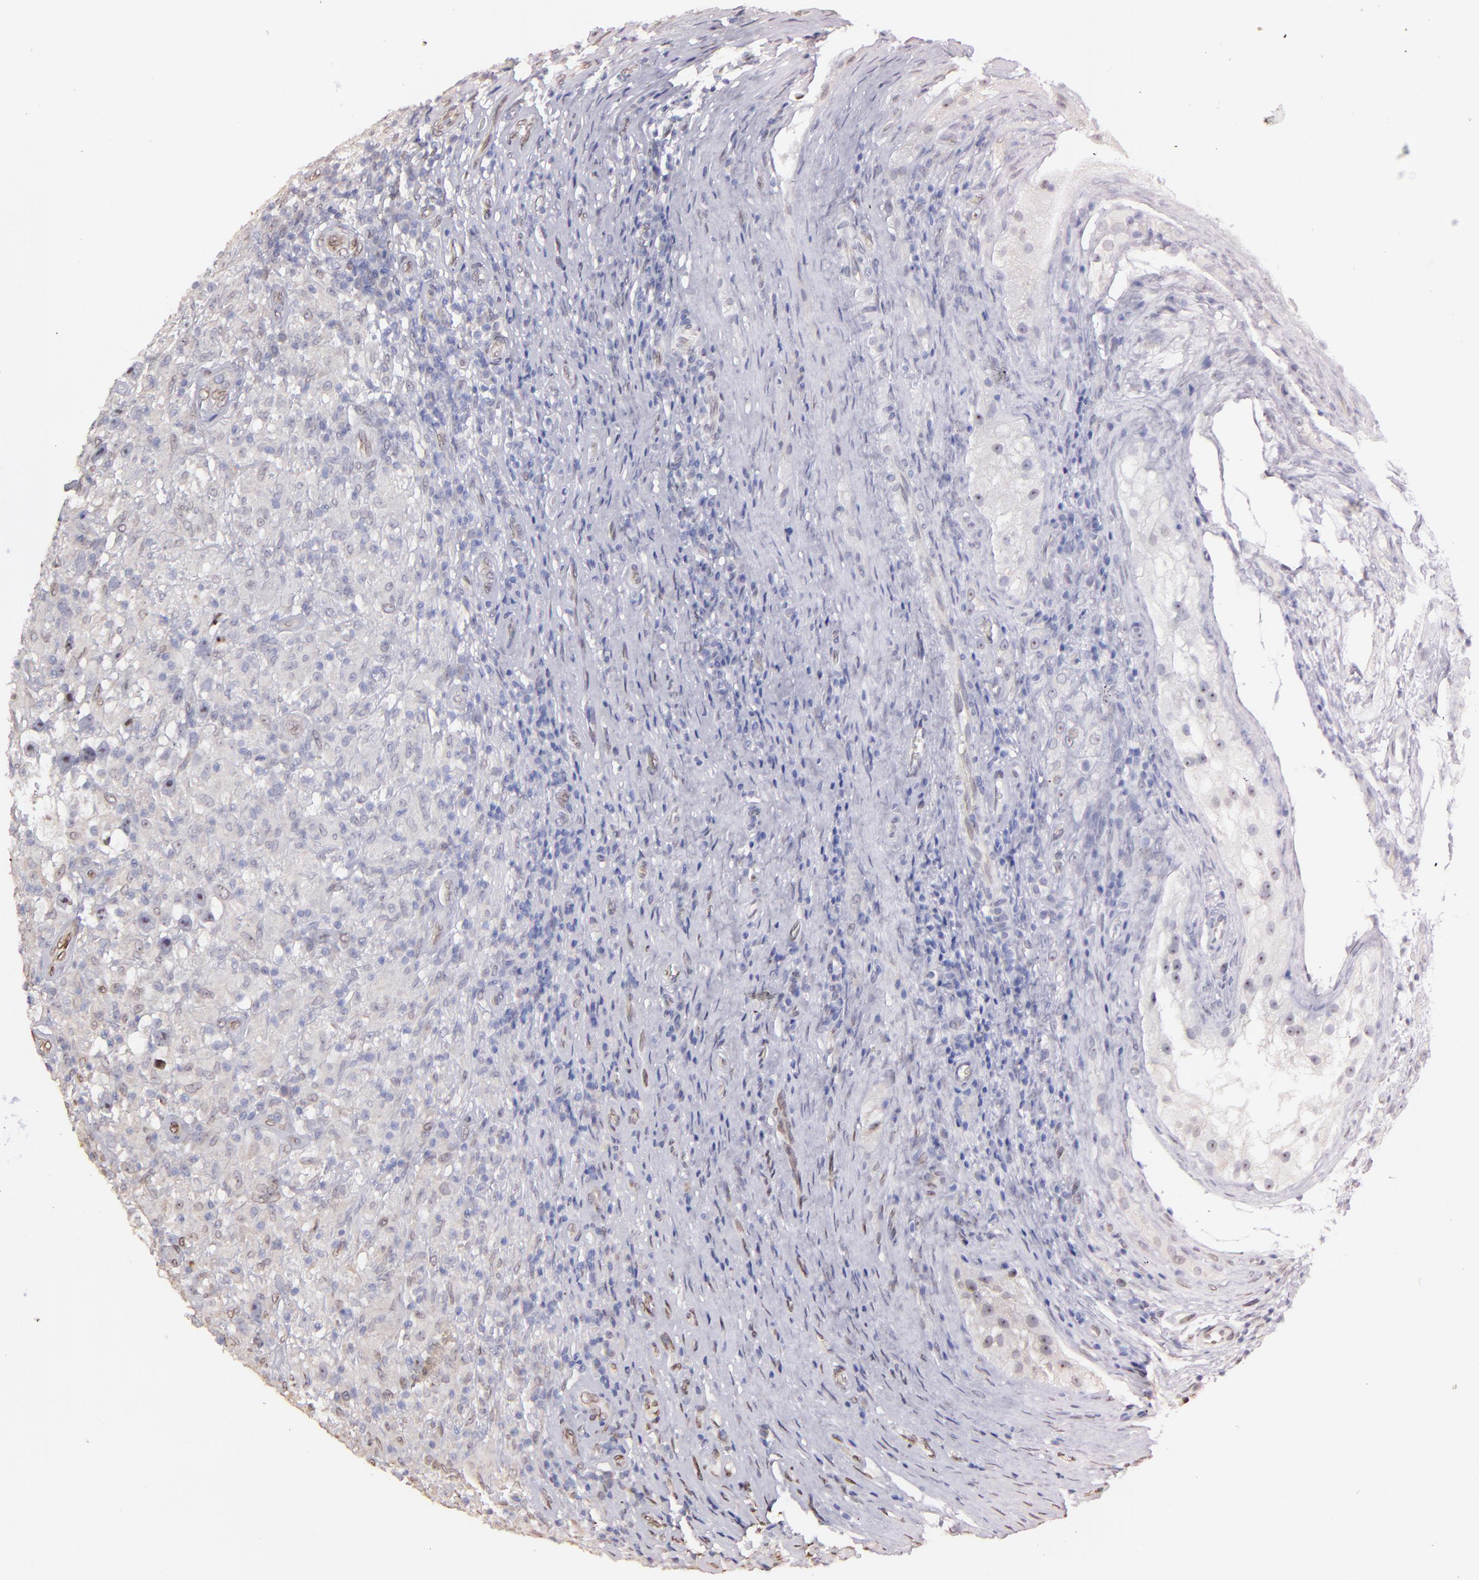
{"staining": {"intensity": "negative", "quantity": "none", "location": "none"}, "tissue": "testis cancer", "cell_type": "Tumor cells", "image_type": "cancer", "snomed": [{"axis": "morphology", "description": "Seminoma, NOS"}, {"axis": "topography", "description": "Testis"}], "caption": "A photomicrograph of testis cancer stained for a protein exhibits no brown staining in tumor cells.", "gene": "PUM3", "patient": {"sex": "male", "age": 34}}